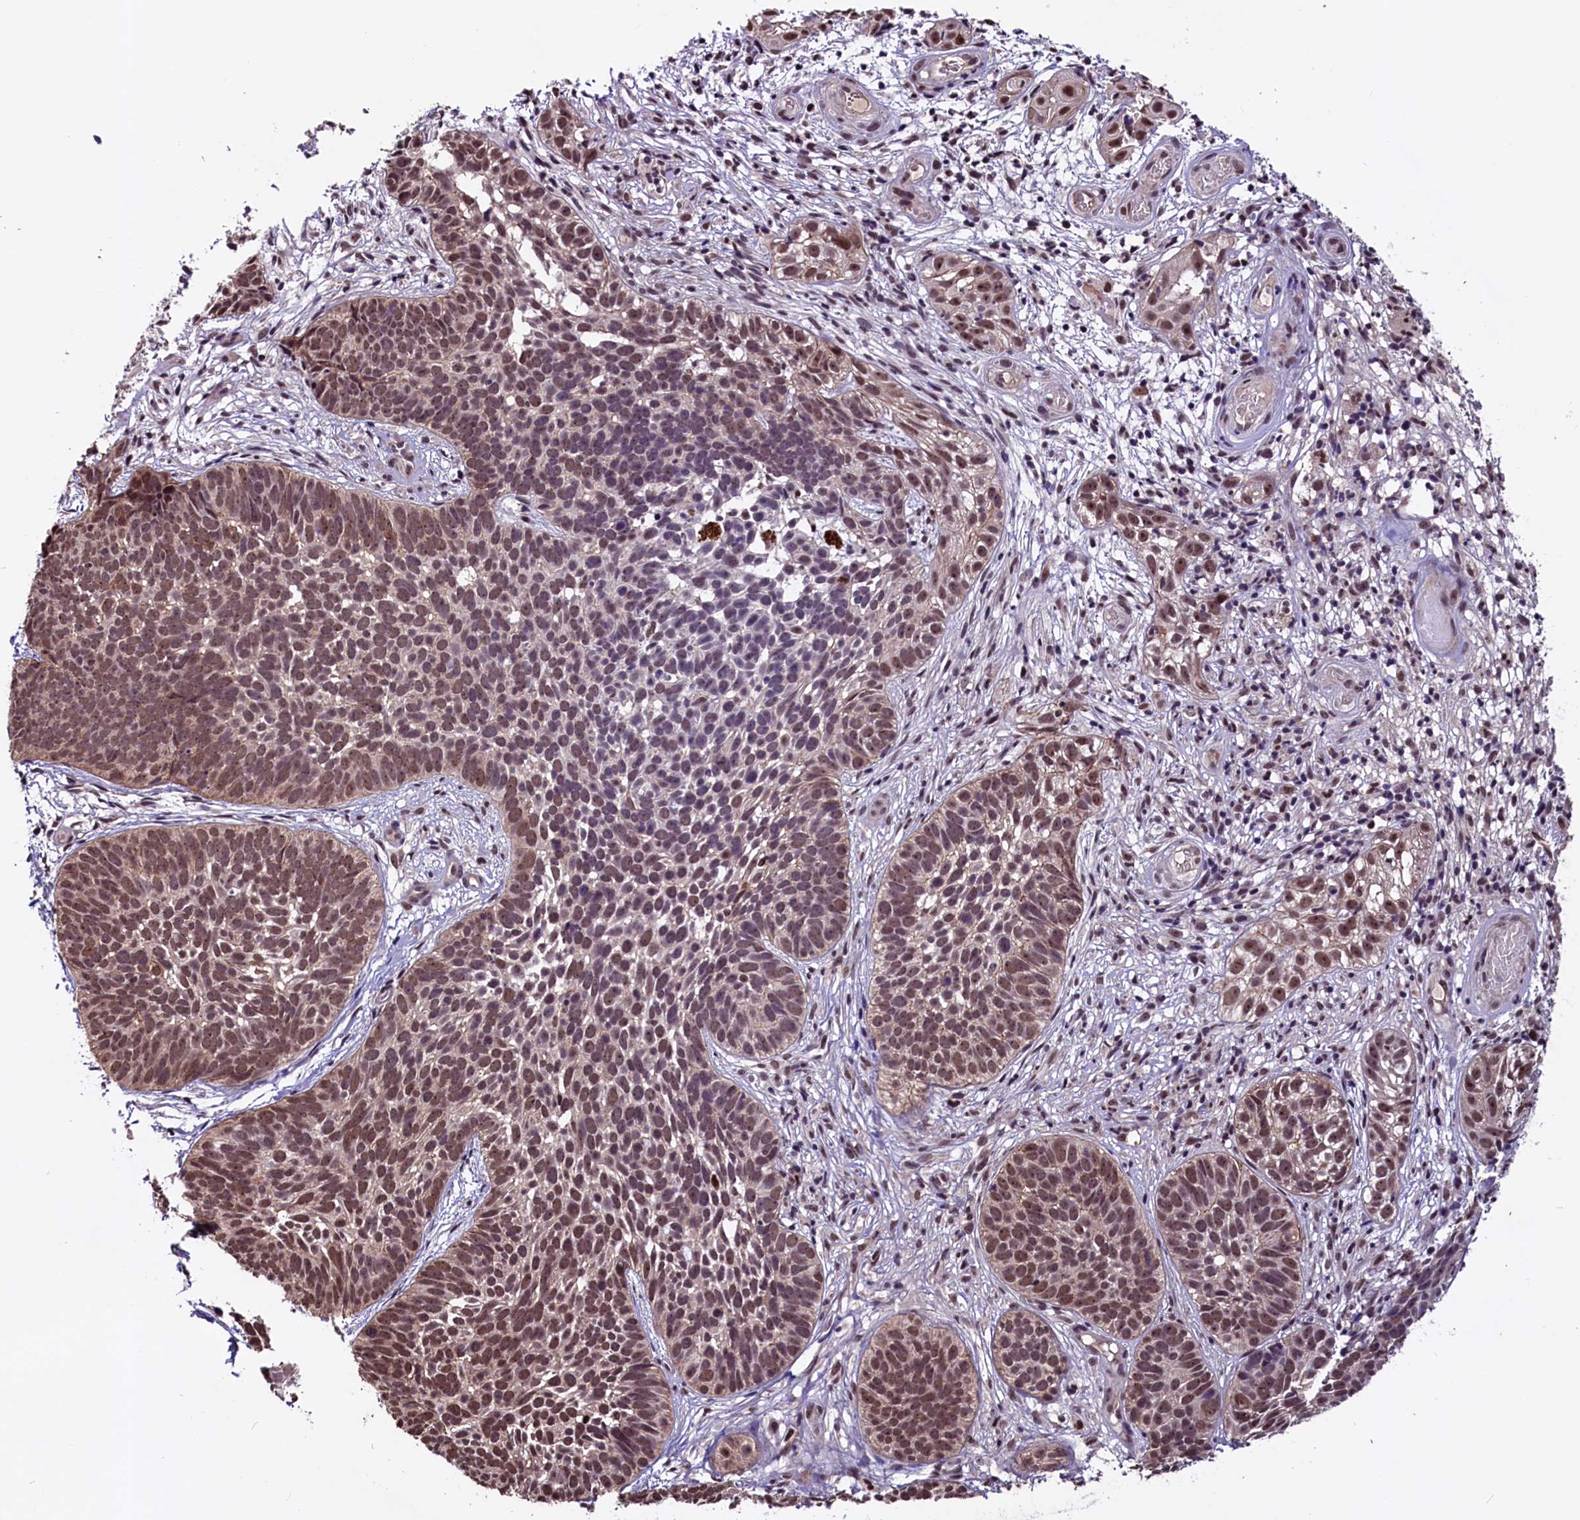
{"staining": {"intensity": "moderate", "quantity": ">75%", "location": "nuclear"}, "tissue": "skin cancer", "cell_type": "Tumor cells", "image_type": "cancer", "snomed": [{"axis": "morphology", "description": "Basal cell carcinoma"}, {"axis": "topography", "description": "Skin"}], "caption": "Immunohistochemical staining of human skin basal cell carcinoma demonstrates moderate nuclear protein staining in about >75% of tumor cells.", "gene": "RNMT", "patient": {"sex": "male", "age": 89}}